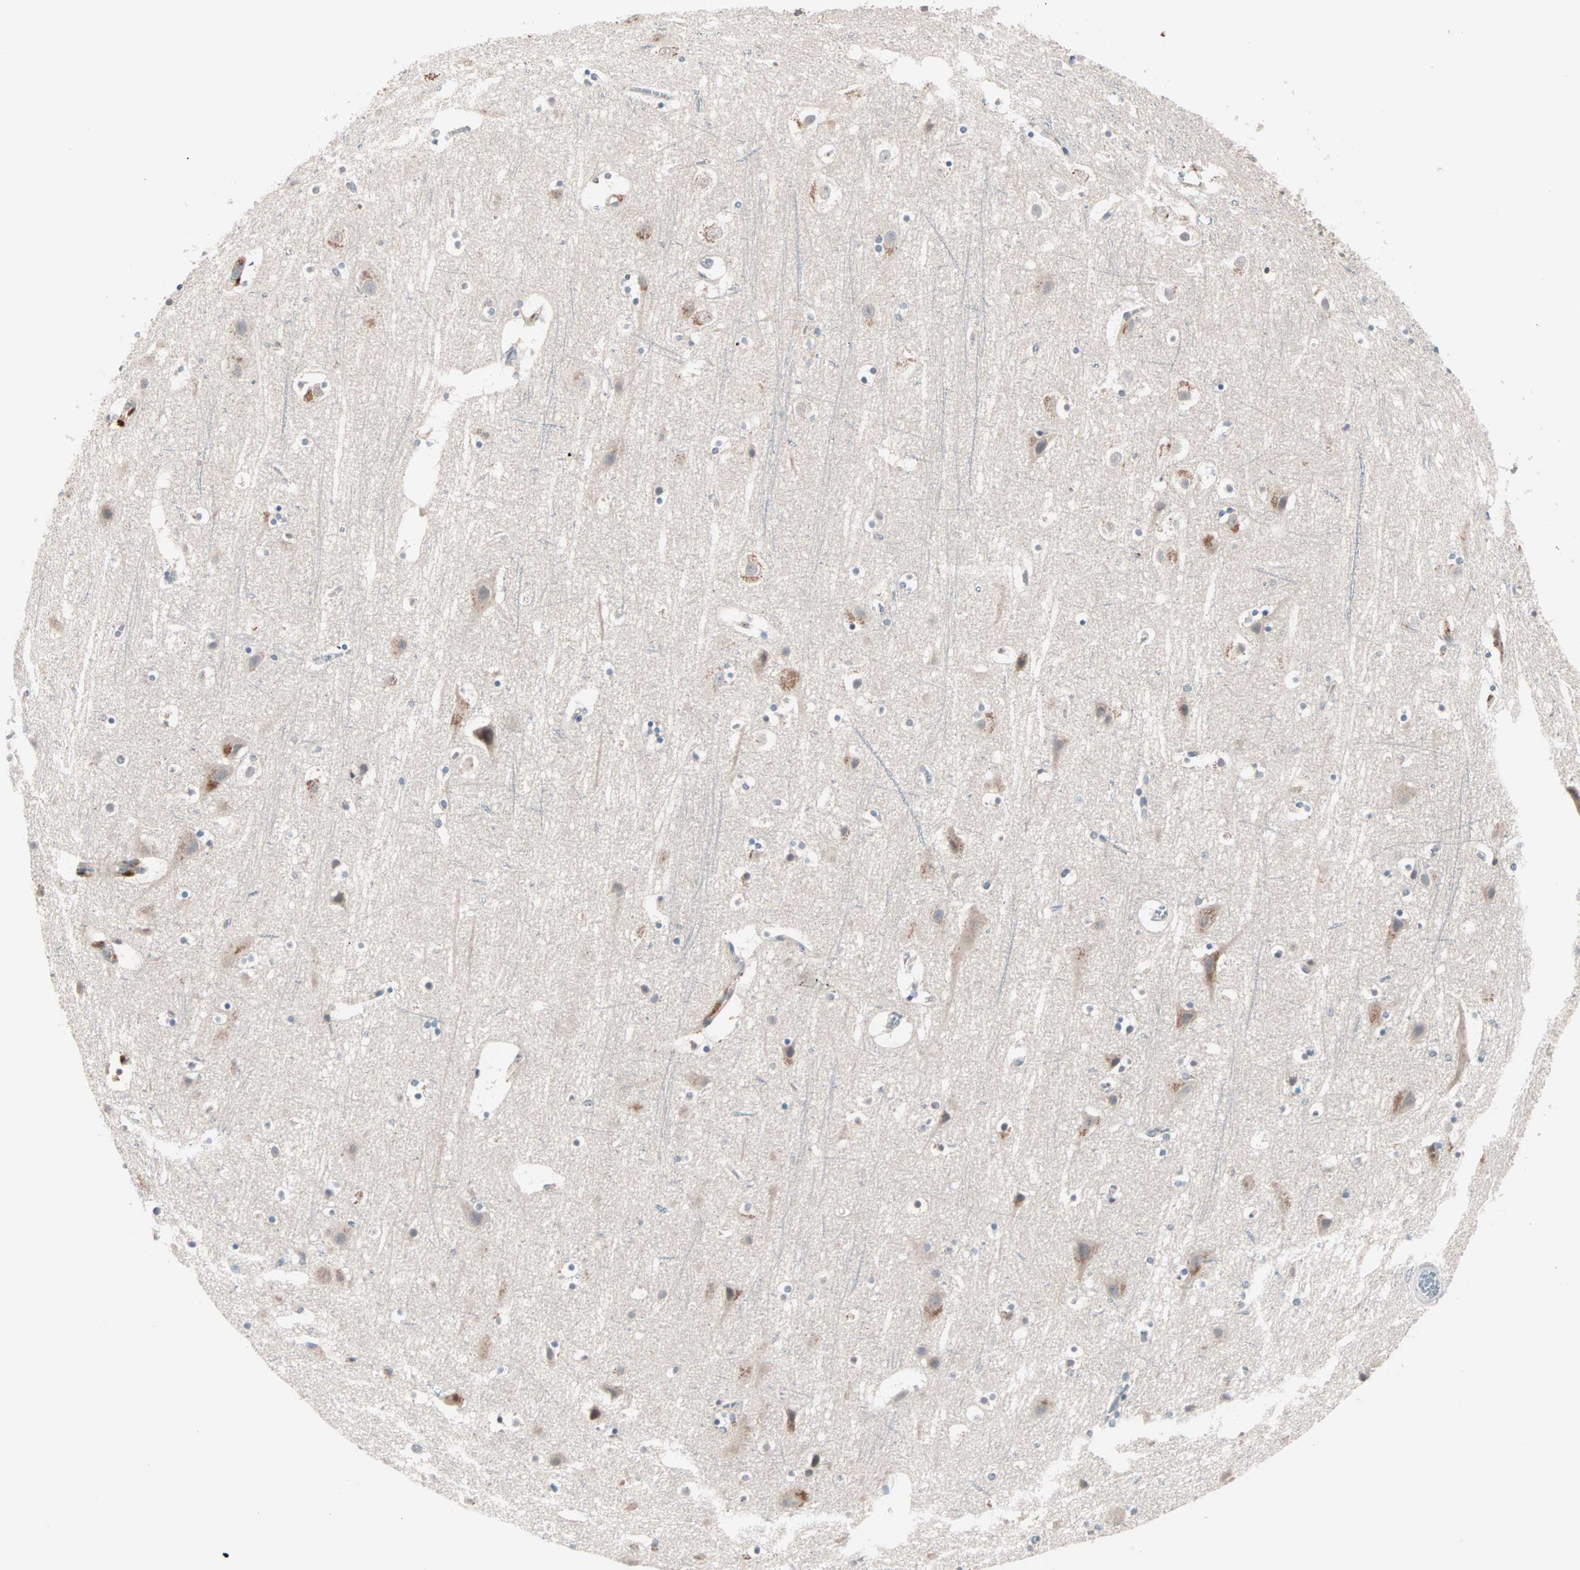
{"staining": {"intensity": "negative", "quantity": "none", "location": "none"}, "tissue": "cerebral cortex", "cell_type": "Endothelial cells", "image_type": "normal", "snomed": [{"axis": "morphology", "description": "Normal tissue, NOS"}, {"axis": "topography", "description": "Cerebral cortex"}], "caption": "This is an immunohistochemistry histopathology image of benign human cerebral cortex. There is no positivity in endothelial cells.", "gene": "CAD", "patient": {"sex": "male", "age": 45}}